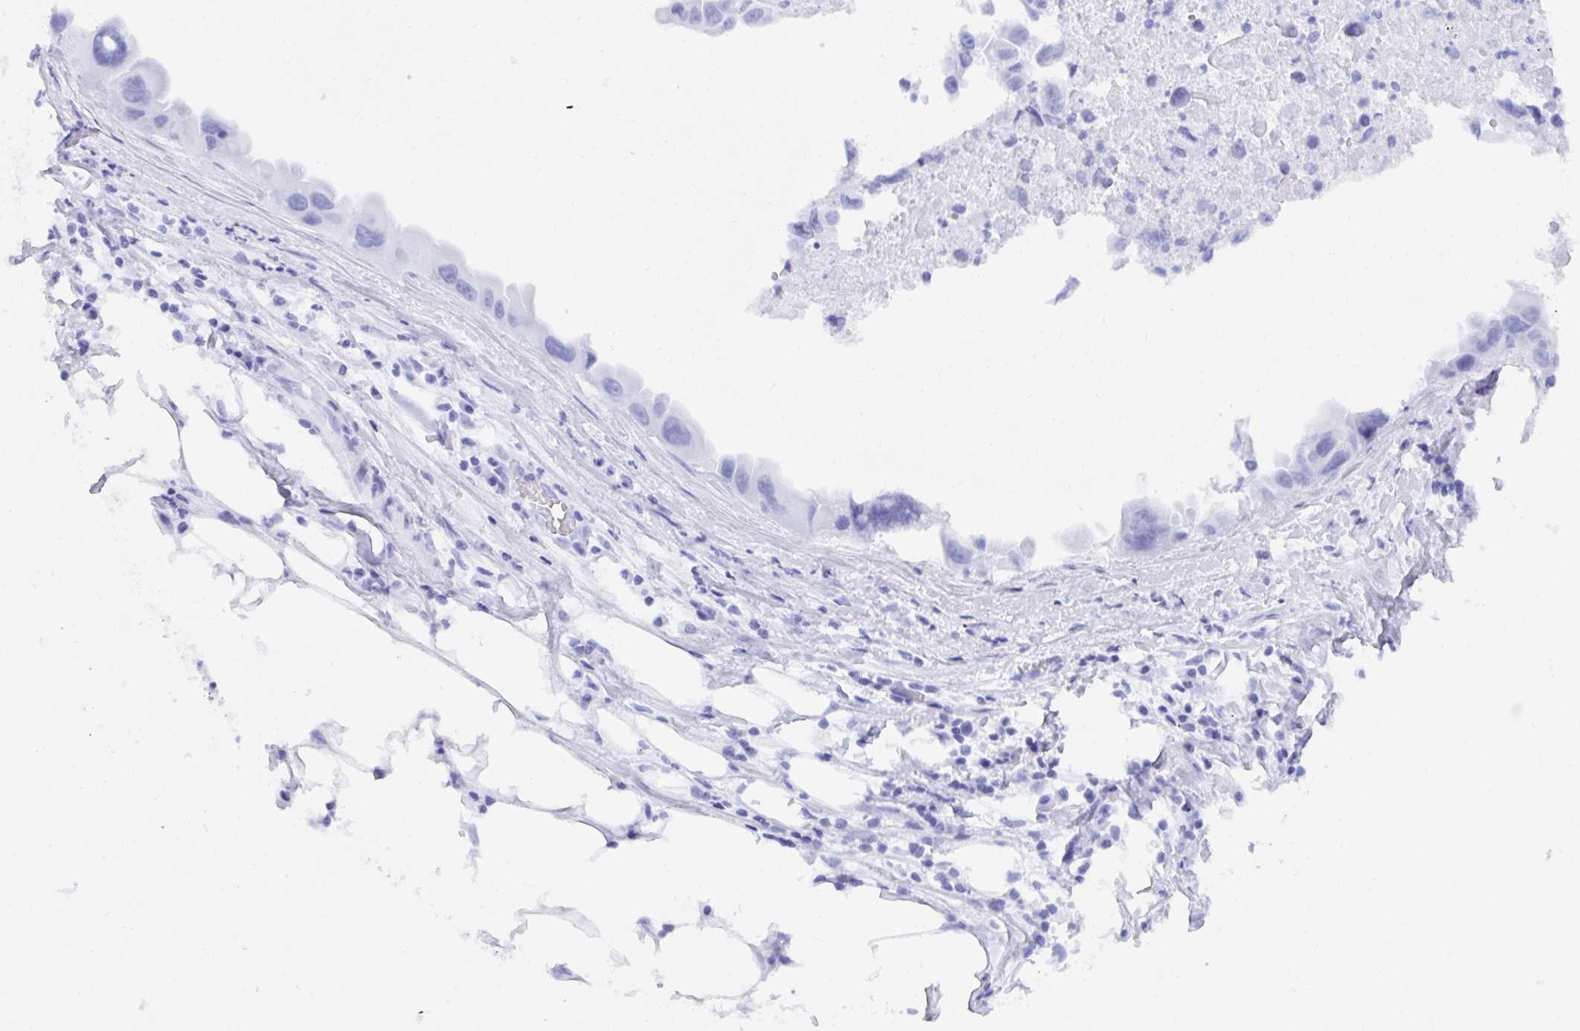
{"staining": {"intensity": "negative", "quantity": "none", "location": "none"}, "tissue": "lung cancer", "cell_type": "Tumor cells", "image_type": "cancer", "snomed": [{"axis": "morphology", "description": "Adenocarcinoma, NOS"}, {"axis": "topography", "description": "Lymph node"}, {"axis": "topography", "description": "Lung"}], "caption": "An immunohistochemistry image of lung cancer (adenocarcinoma) is shown. There is no staining in tumor cells of lung cancer (adenocarcinoma).", "gene": "MROH2B", "patient": {"sex": "male", "age": 64}}